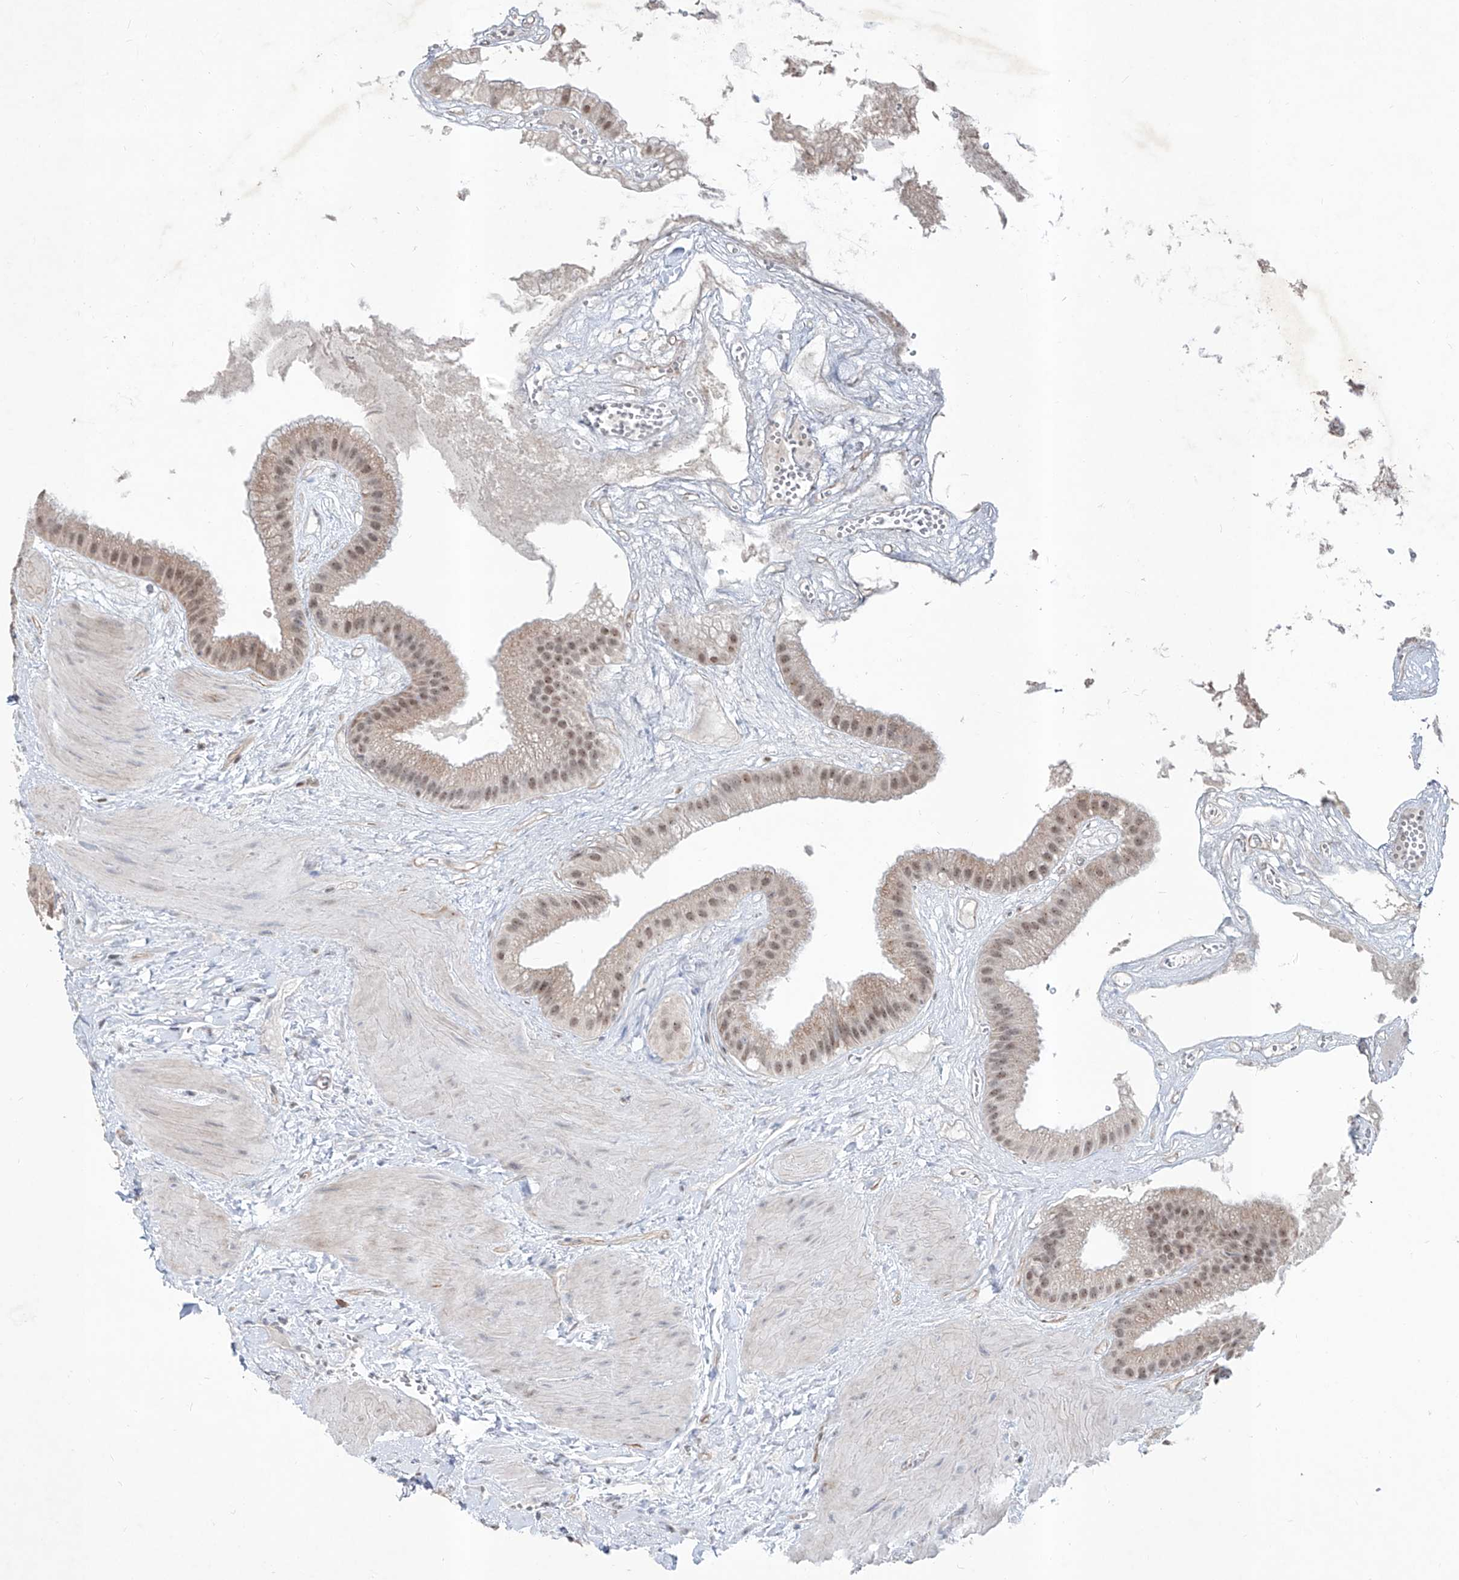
{"staining": {"intensity": "moderate", "quantity": ">75%", "location": "cytoplasmic/membranous,nuclear"}, "tissue": "gallbladder", "cell_type": "Glandular cells", "image_type": "normal", "snomed": [{"axis": "morphology", "description": "Normal tissue, NOS"}, {"axis": "topography", "description": "Gallbladder"}], "caption": "DAB immunohistochemical staining of unremarkable gallbladder exhibits moderate cytoplasmic/membranous,nuclear protein staining in approximately >75% of glandular cells.", "gene": "ZBTB48", "patient": {"sex": "male", "age": 55}}